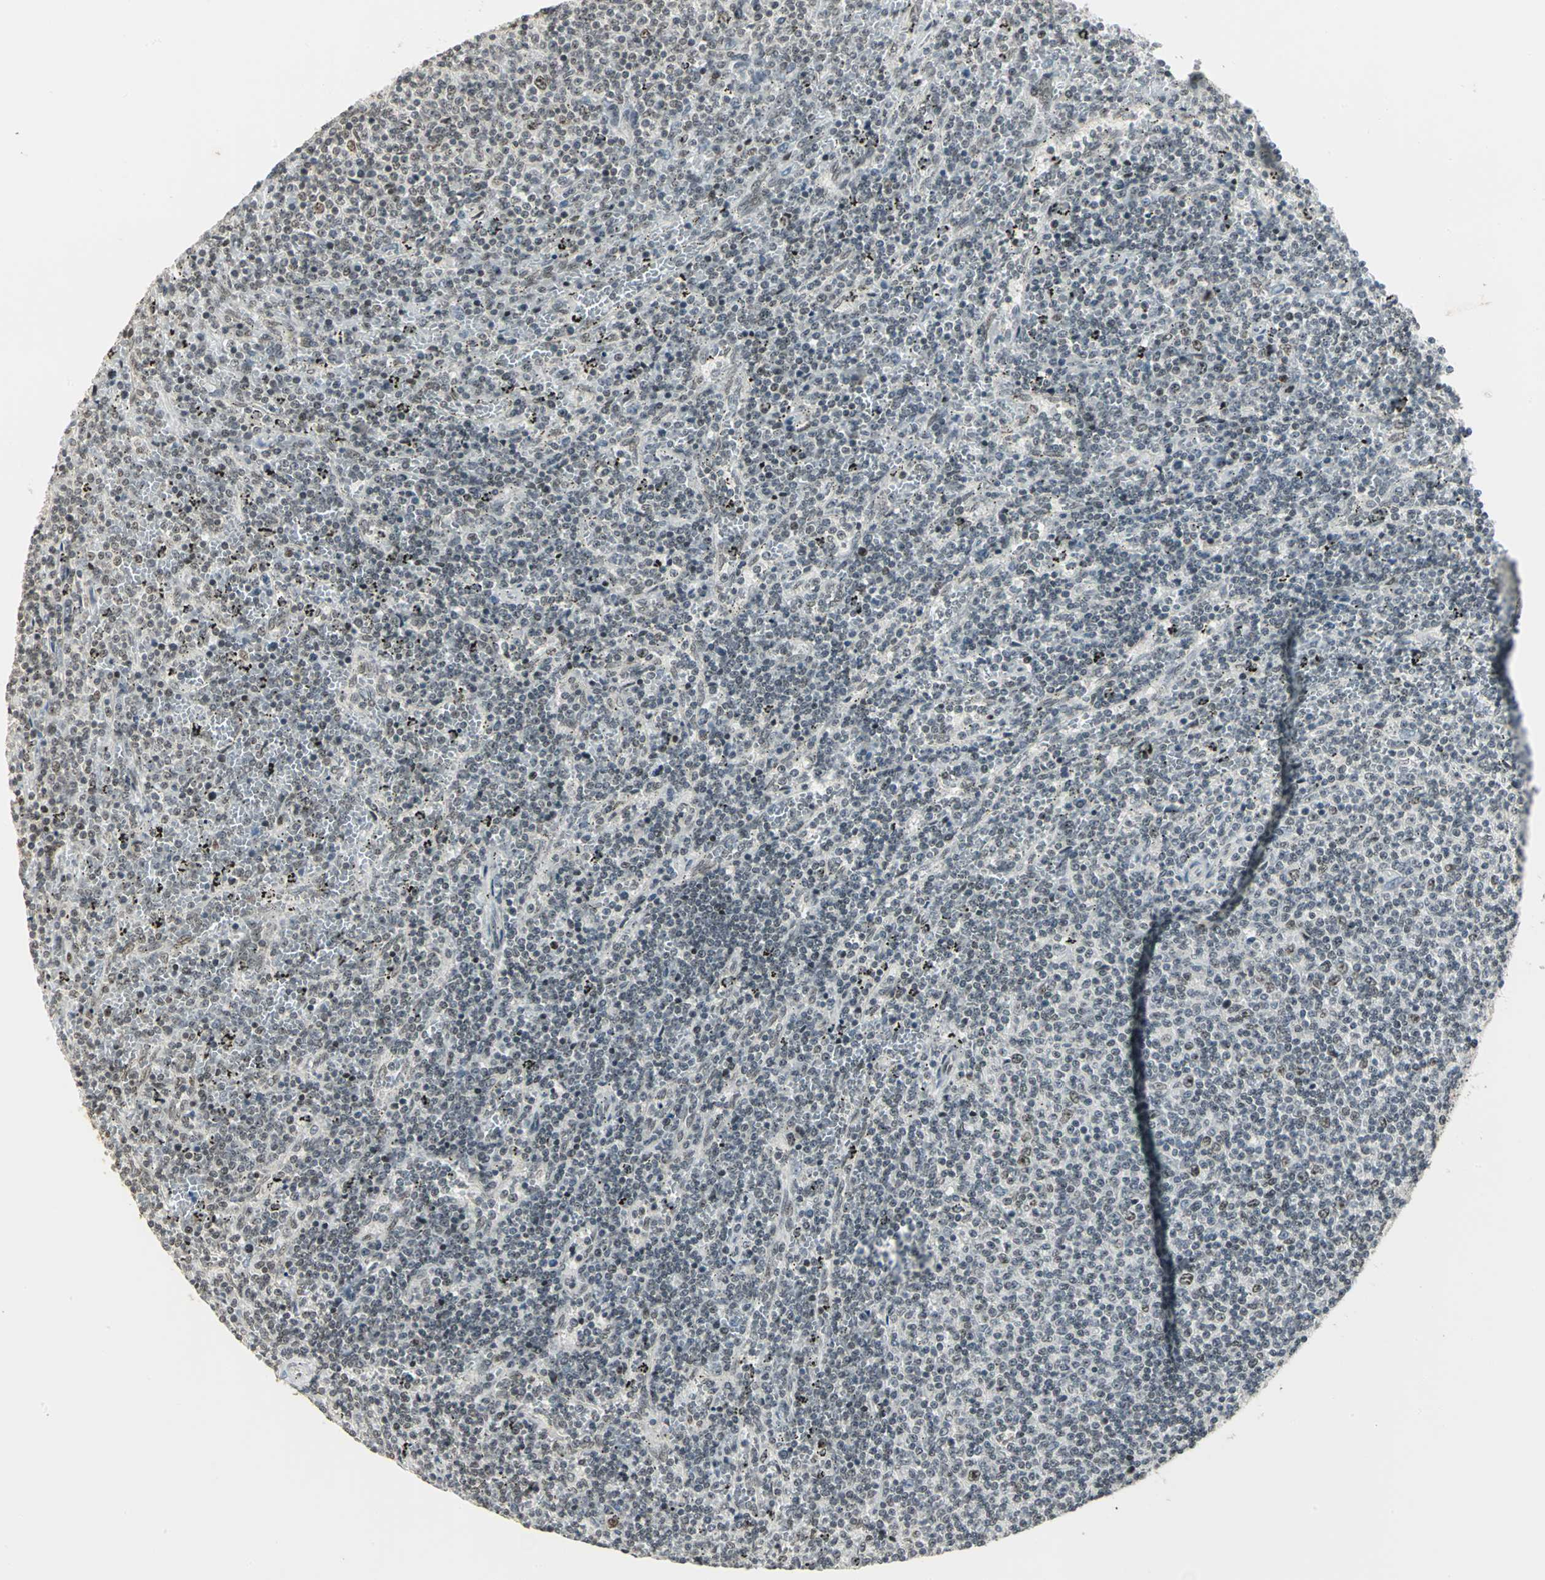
{"staining": {"intensity": "weak", "quantity": "25%-75%", "location": "nuclear"}, "tissue": "lymphoma", "cell_type": "Tumor cells", "image_type": "cancer", "snomed": [{"axis": "morphology", "description": "Malignant lymphoma, non-Hodgkin's type, Low grade"}, {"axis": "topography", "description": "Spleen"}], "caption": "Protein analysis of malignant lymphoma, non-Hodgkin's type (low-grade) tissue reveals weak nuclear positivity in about 25%-75% of tumor cells. (DAB IHC, brown staining for protein, blue staining for nuclei).", "gene": "CBX3", "patient": {"sex": "female", "age": 50}}